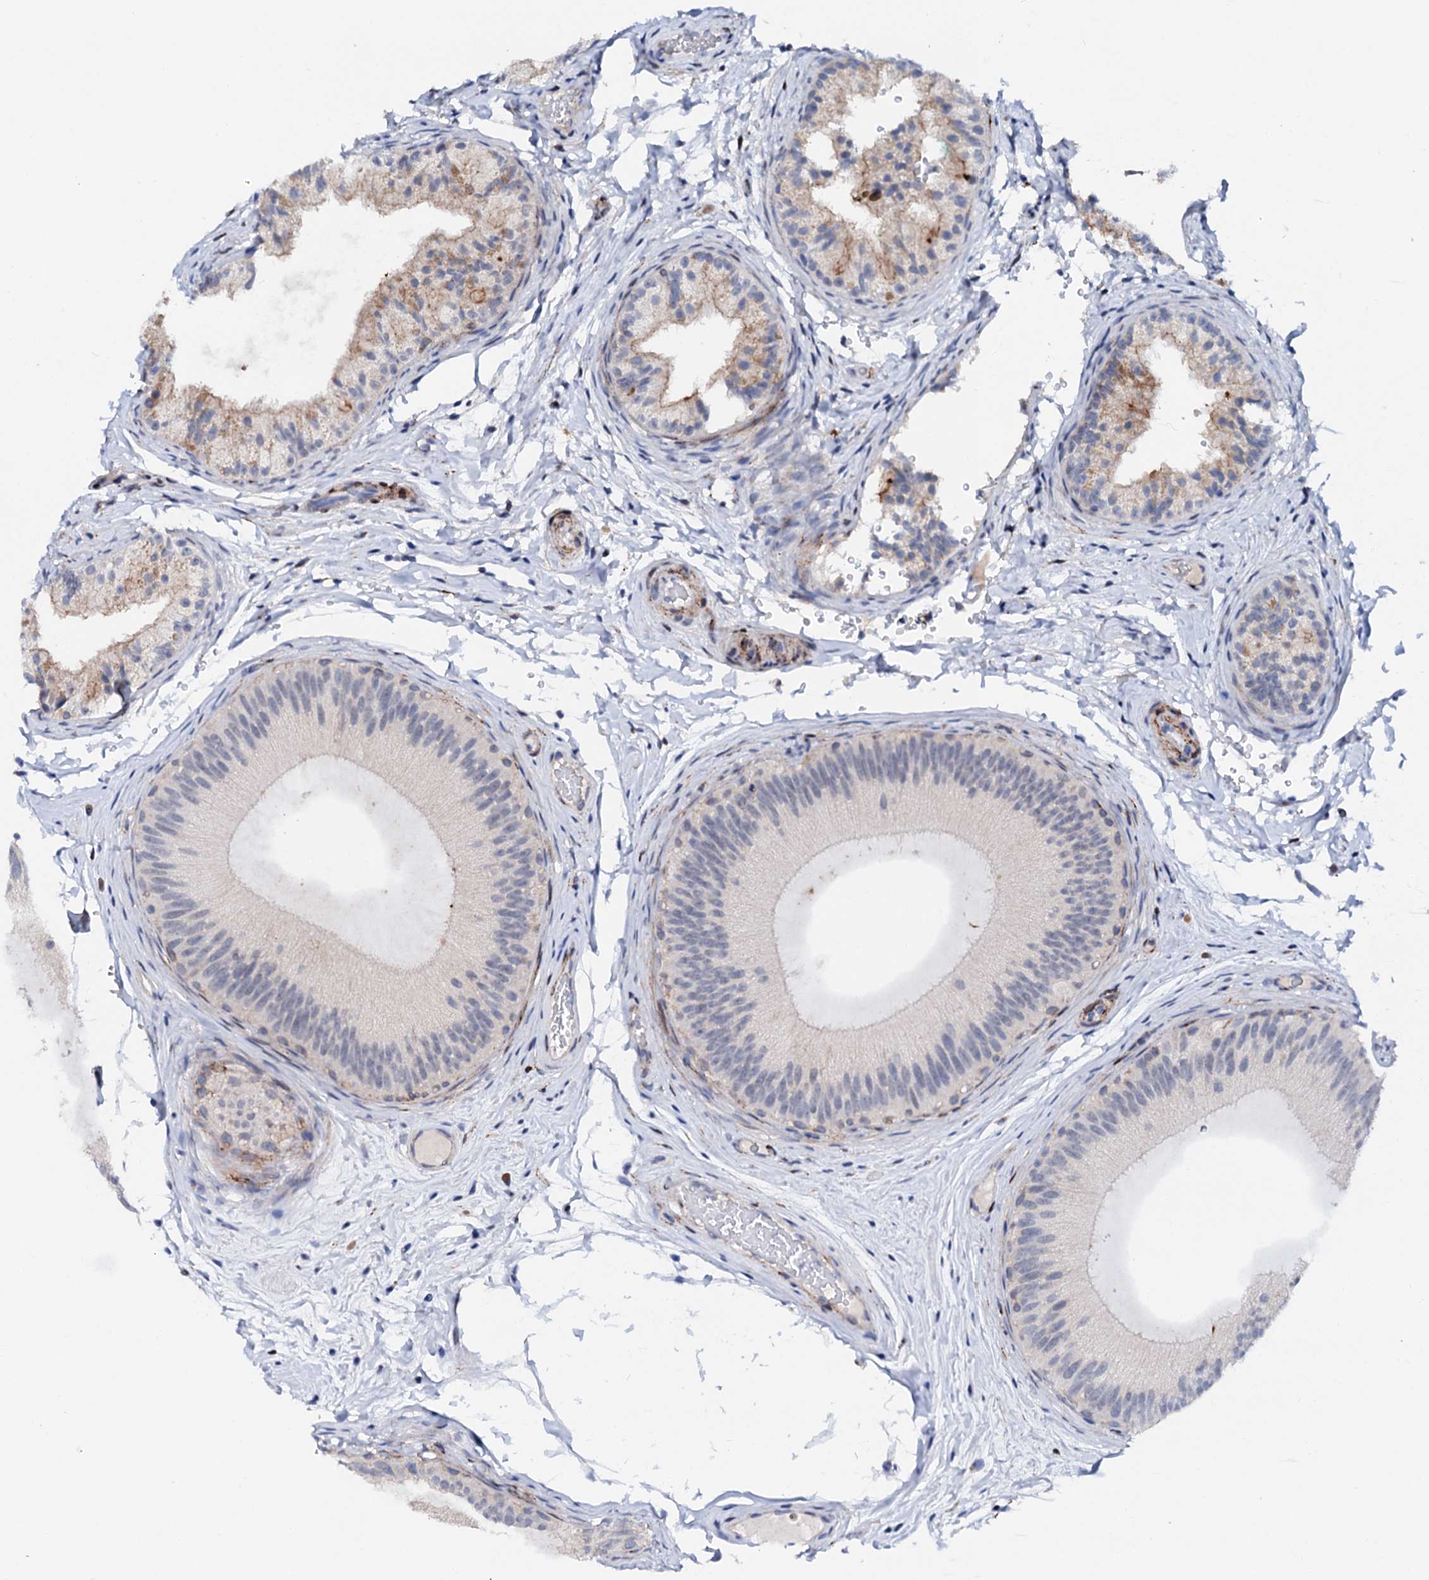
{"staining": {"intensity": "moderate", "quantity": "<25%", "location": "cytoplasmic/membranous"}, "tissue": "epididymis", "cell_type": "Glandular cells", "image_type": "normal", "snomed": [{"axis": "morphology", "description": "Normal tissue, NOS"}, {"axis": "topography", "description": "Epididymis"}], "caption": "Immunohistochemistry (DAB) staining of normal human epididymis reveals moderate cytoplasmic/membranous protein staining in approximately <25% of glandular cells. (Stains: DAB in brown, nuclei in blue, Microscopy: brightfield microscopy at high magnification).", "gene": "MED13L", "patient": {"sex": "male", "age": 45}}